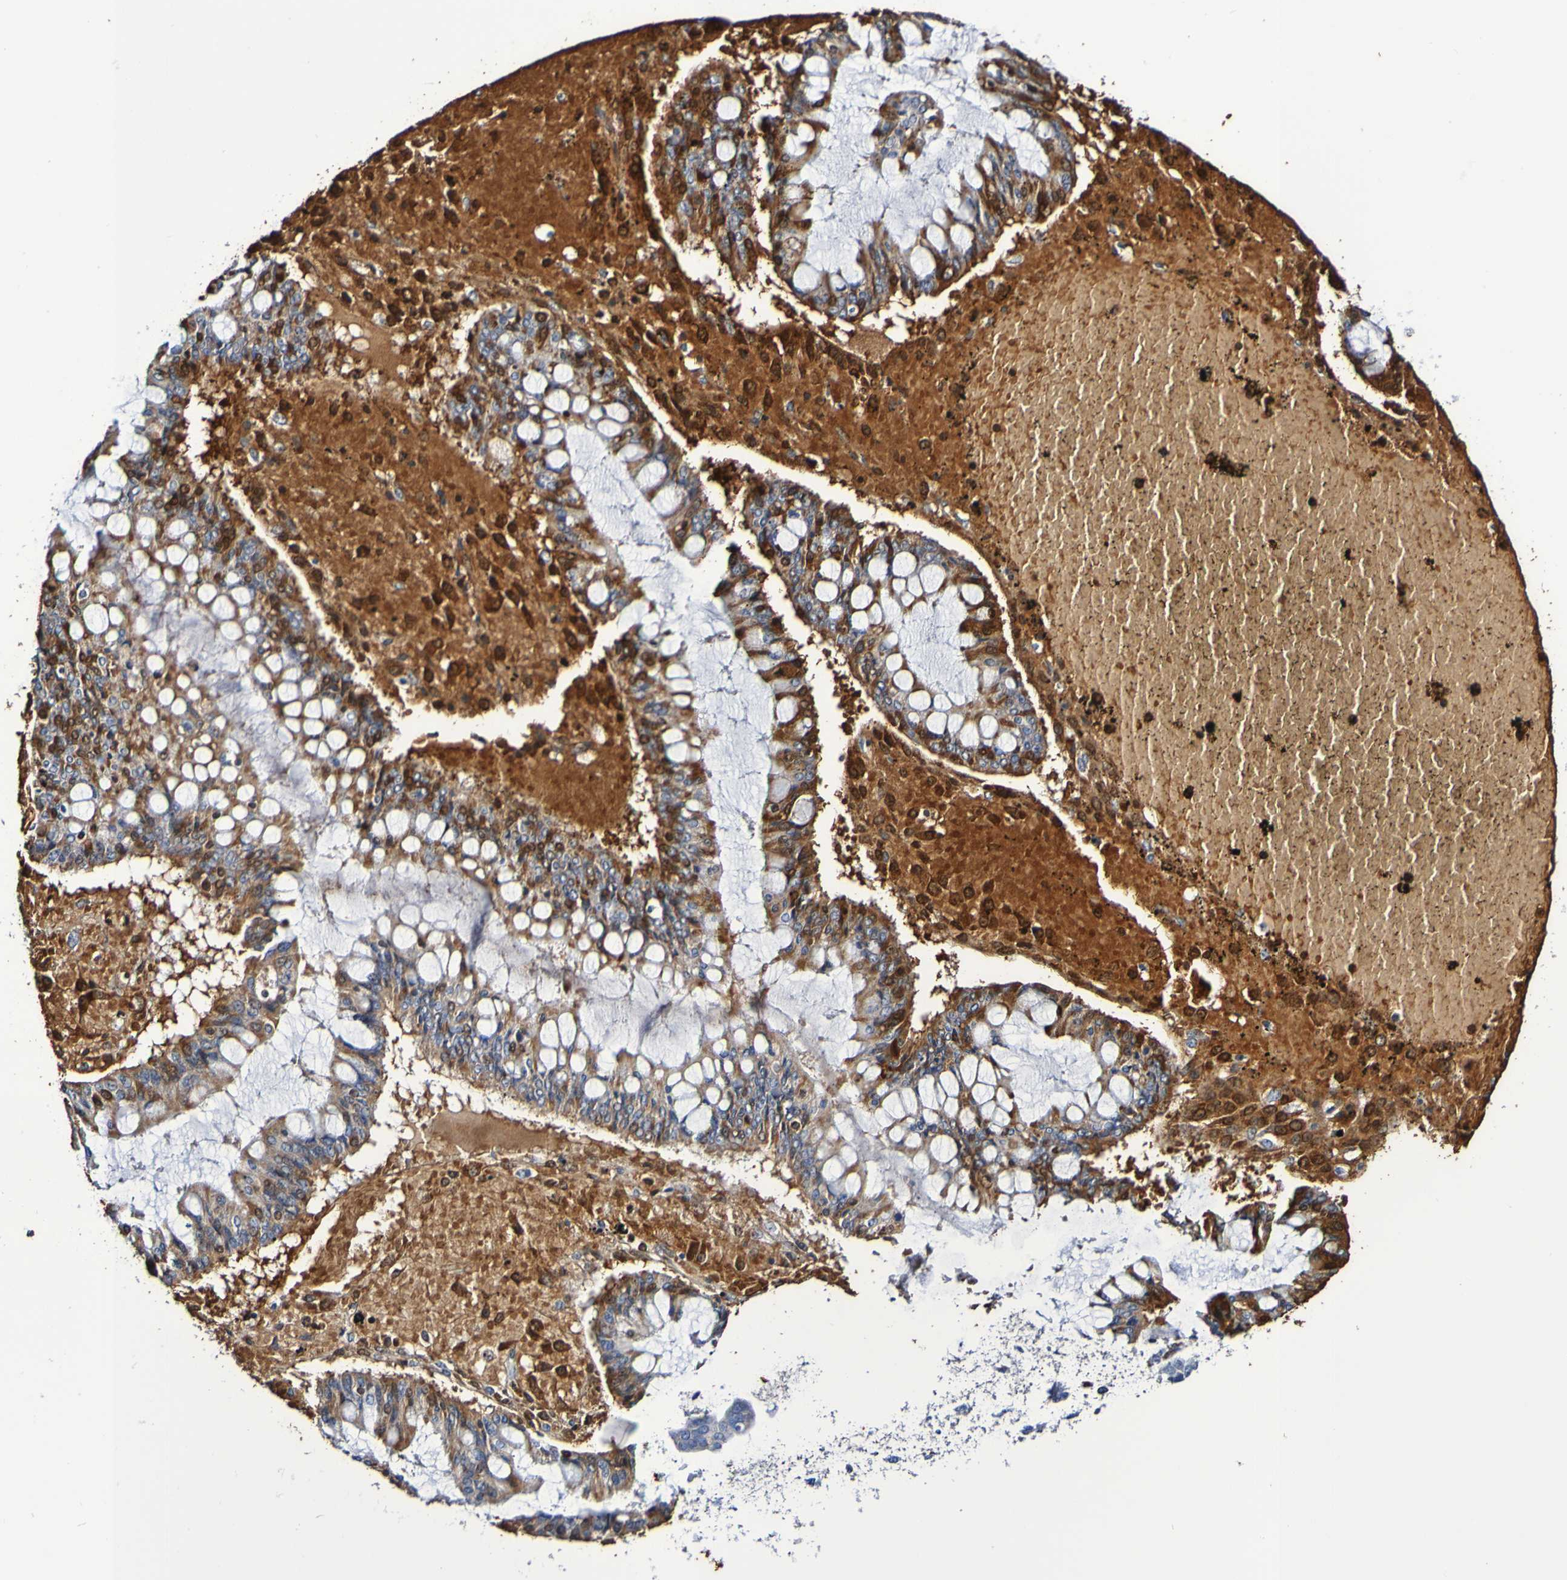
{"staining": {"intensity": "moderate", "quantity": ">75%", "location": "cytoplasmic/membranous"}, "tissue": "ovarian cancer", "cell_type": "Tumor cells", "image_type": "cancer", "snomed": [{"axis": "morphology", "description": "Cystadenocarcinoma, mucinous, NOS"}, {"axis": "topography", "description": "Ovary"}], "caption": "Immunohistochemical staining of human mucinous cystadenocarcinoma (ovarian) displays moderate cytoplasmic/membranous protein staining in approximately >75% of tumor cells.", "gene": "WNT4", "patient": {"sex": "female", "age": 73}}